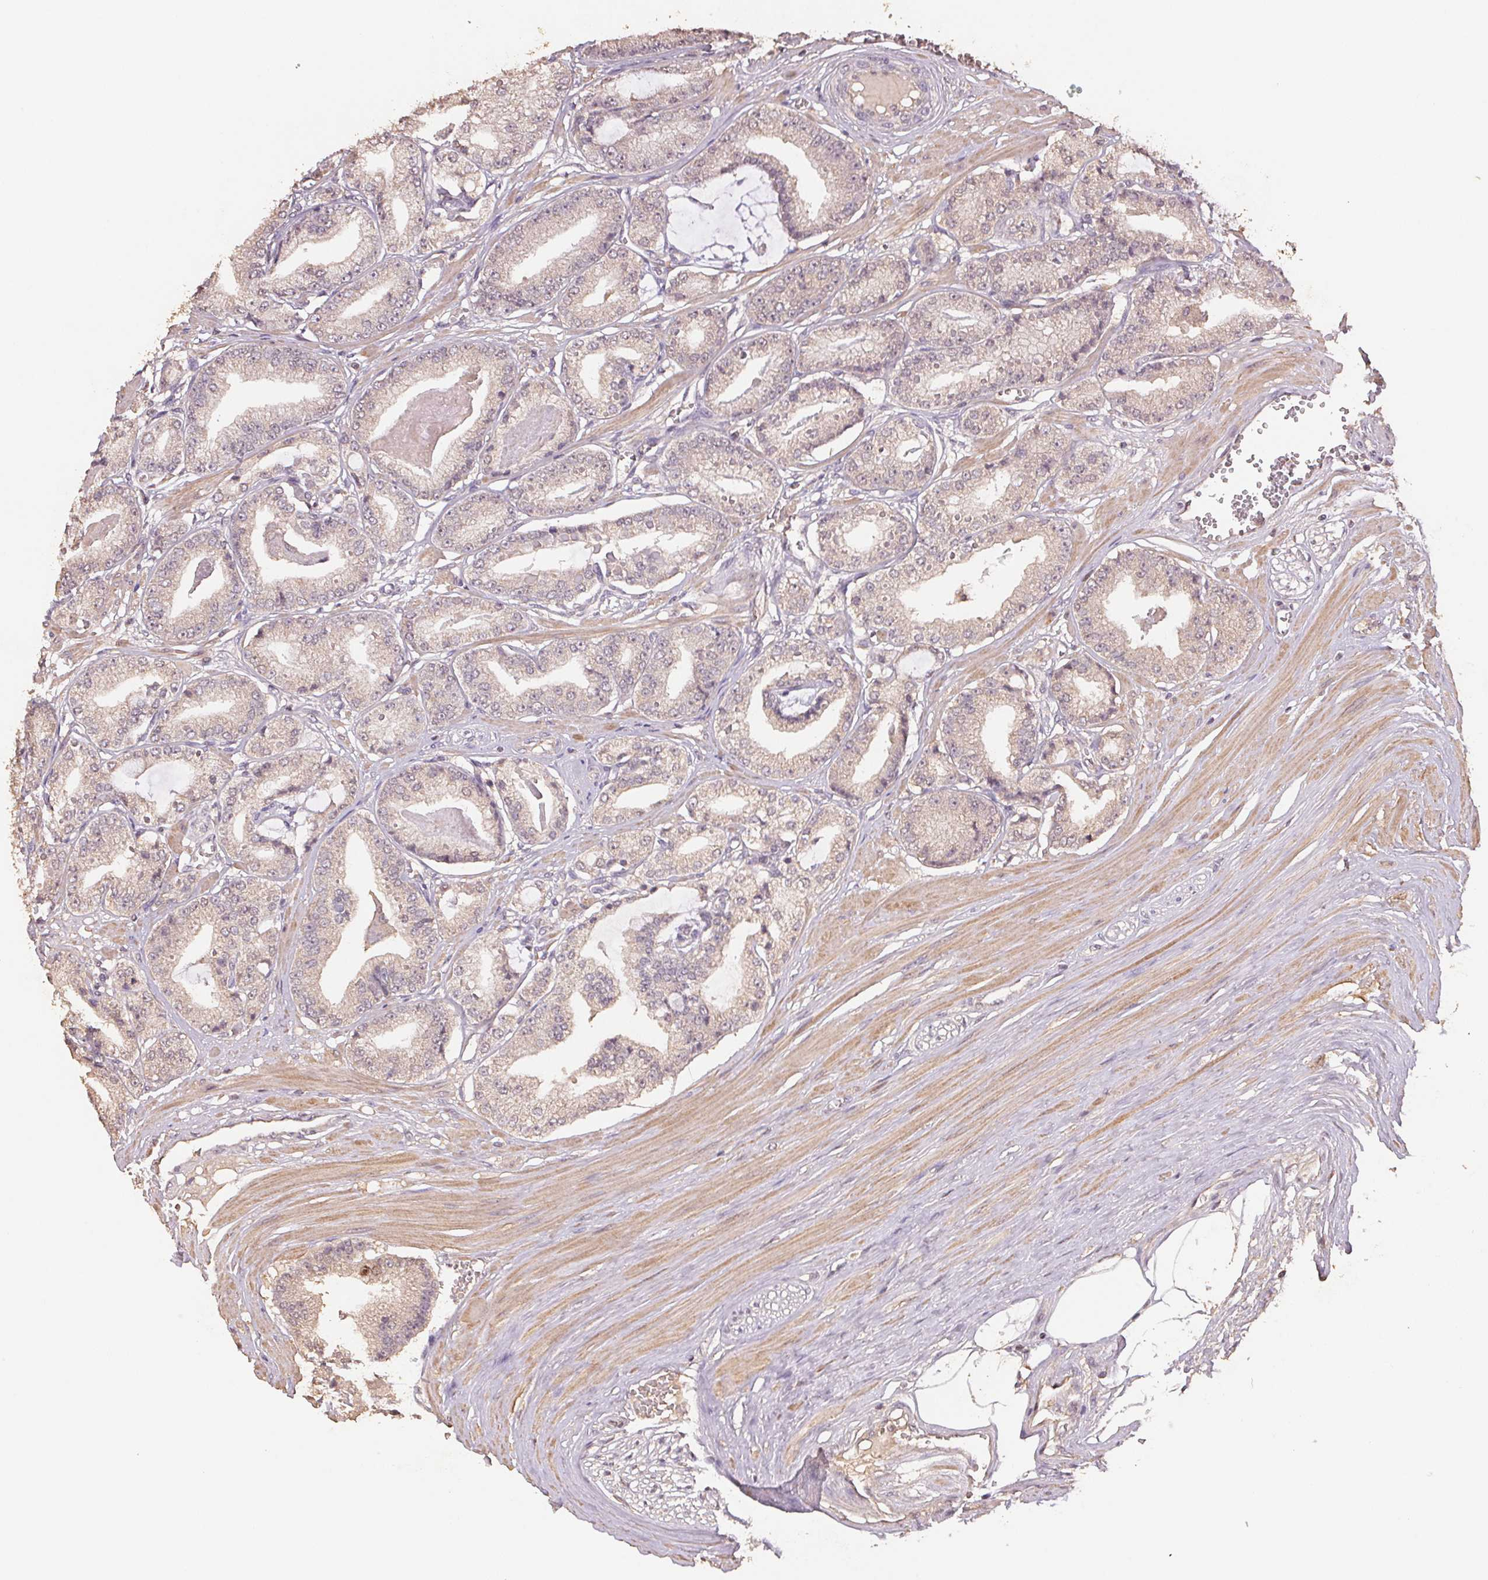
{"staining": {"intensity": "negative", "quantity": "none", "location": "none"}, "tissue": "prostate cancer", "cell_type": "Tumor cells", "image_type": "cancer", "snomed": [{"axis": "morphology", "description": "Adenocarcinoma, High grade"}, {"axis": "topography", "description": "Prostate"}], "caption": "Immunohistochemical staining of human prostate cancer (adenocarcinoma (high-grade)) displays no significant positivity in tumor cells.", "gene": "CENPF", "patient": {"sex": "male", "age": 71}}